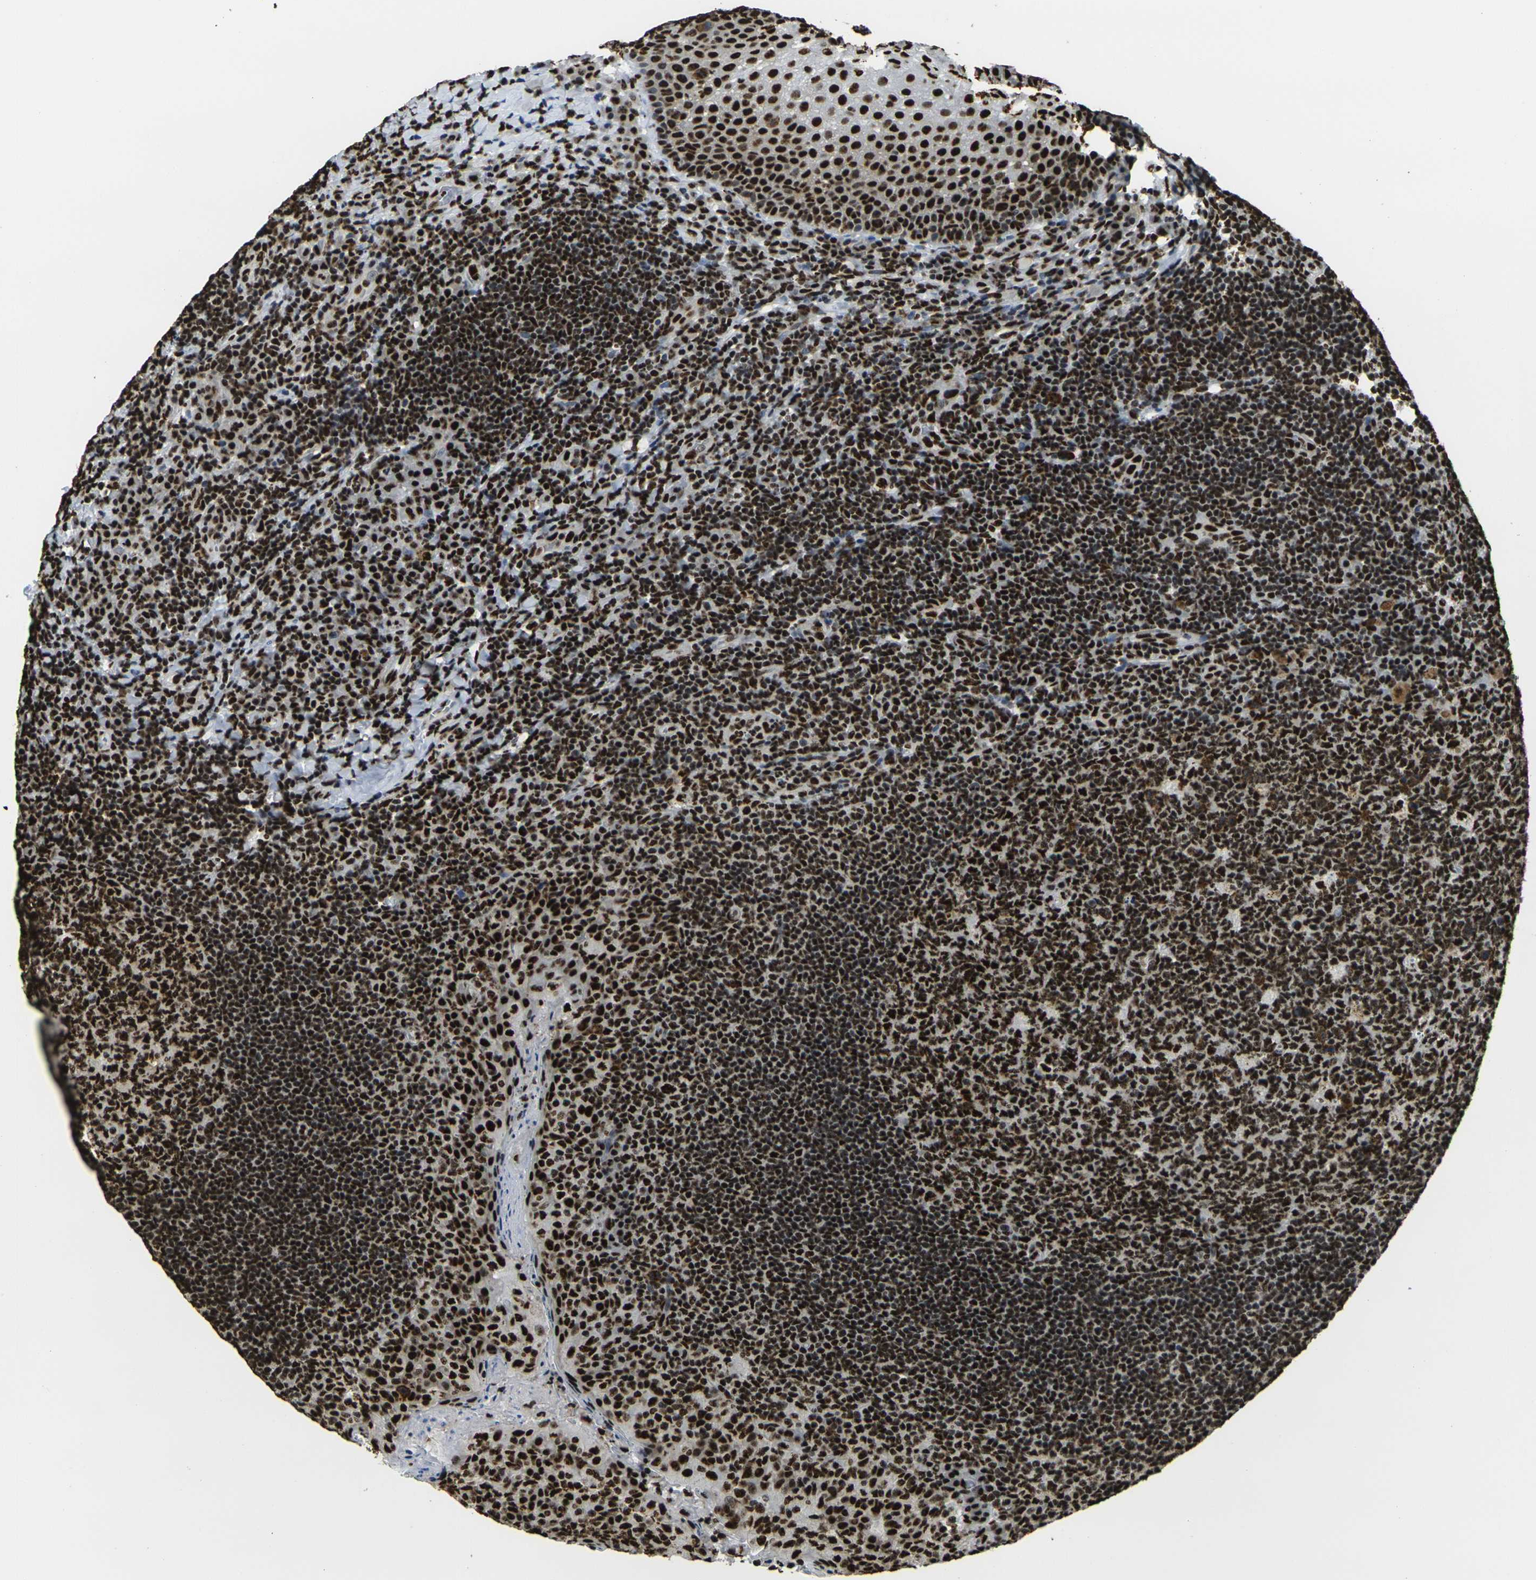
{"staining": {"intensity": "strong", "quantity": ">75%", "location": "nuclear"}, "tissue": "tonsil", "cell_type": "Germinal center cells", "image_type": "normal", "snomed": [{"axis": "morphology", "description": "Normal tissue, NOS"}, {"axis": "topography", "description": "Tonsil"}], "caption": "This photomicrograph reveals unremarkable tonsil stained with IHC to label a protein in brown. The nuclear of germinal center cells show strong positivity for the protein. Nuclei are counter-stained blue.", "gene": "SMARCC1", "patient": {"sex": "male", "age": 17}}